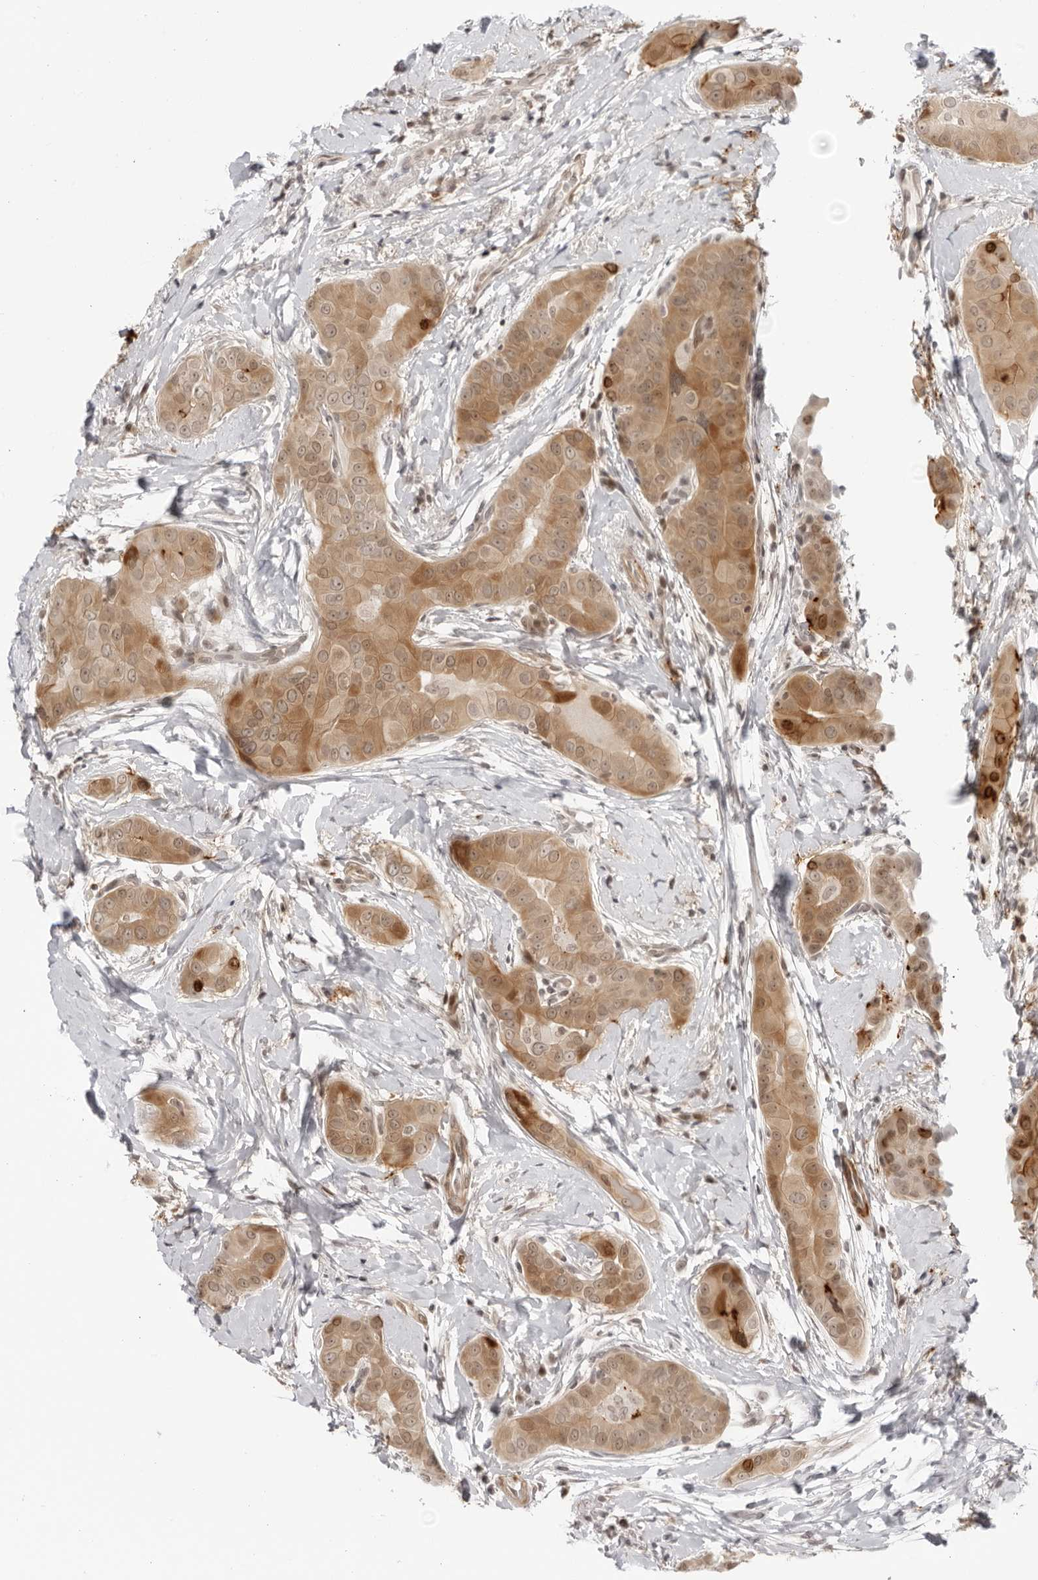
{"staining": {"intensity": "moderate", "quantity": ">75%", "location": "cytoplasmic/membranous,nuclear"}, "tissue": "thyroid cancer", "cell_type": "Tumor cells", "image_type": "cancer", "snomed": [{"axis": "morphology", "description": "Papillary adenocarcinoma, NOS"}, {"axis": "topography", "description": "Thyroid gland"}], "caption": "The micrograph demonstrates a brown stain indicating the presence of a protein in the cytoplasmic/membranous and nuclear of tumor cells in thyroid papillary adenocarcinoma.", "gene": "RNF146", "patient": {"sex": "male", "age": 33}}